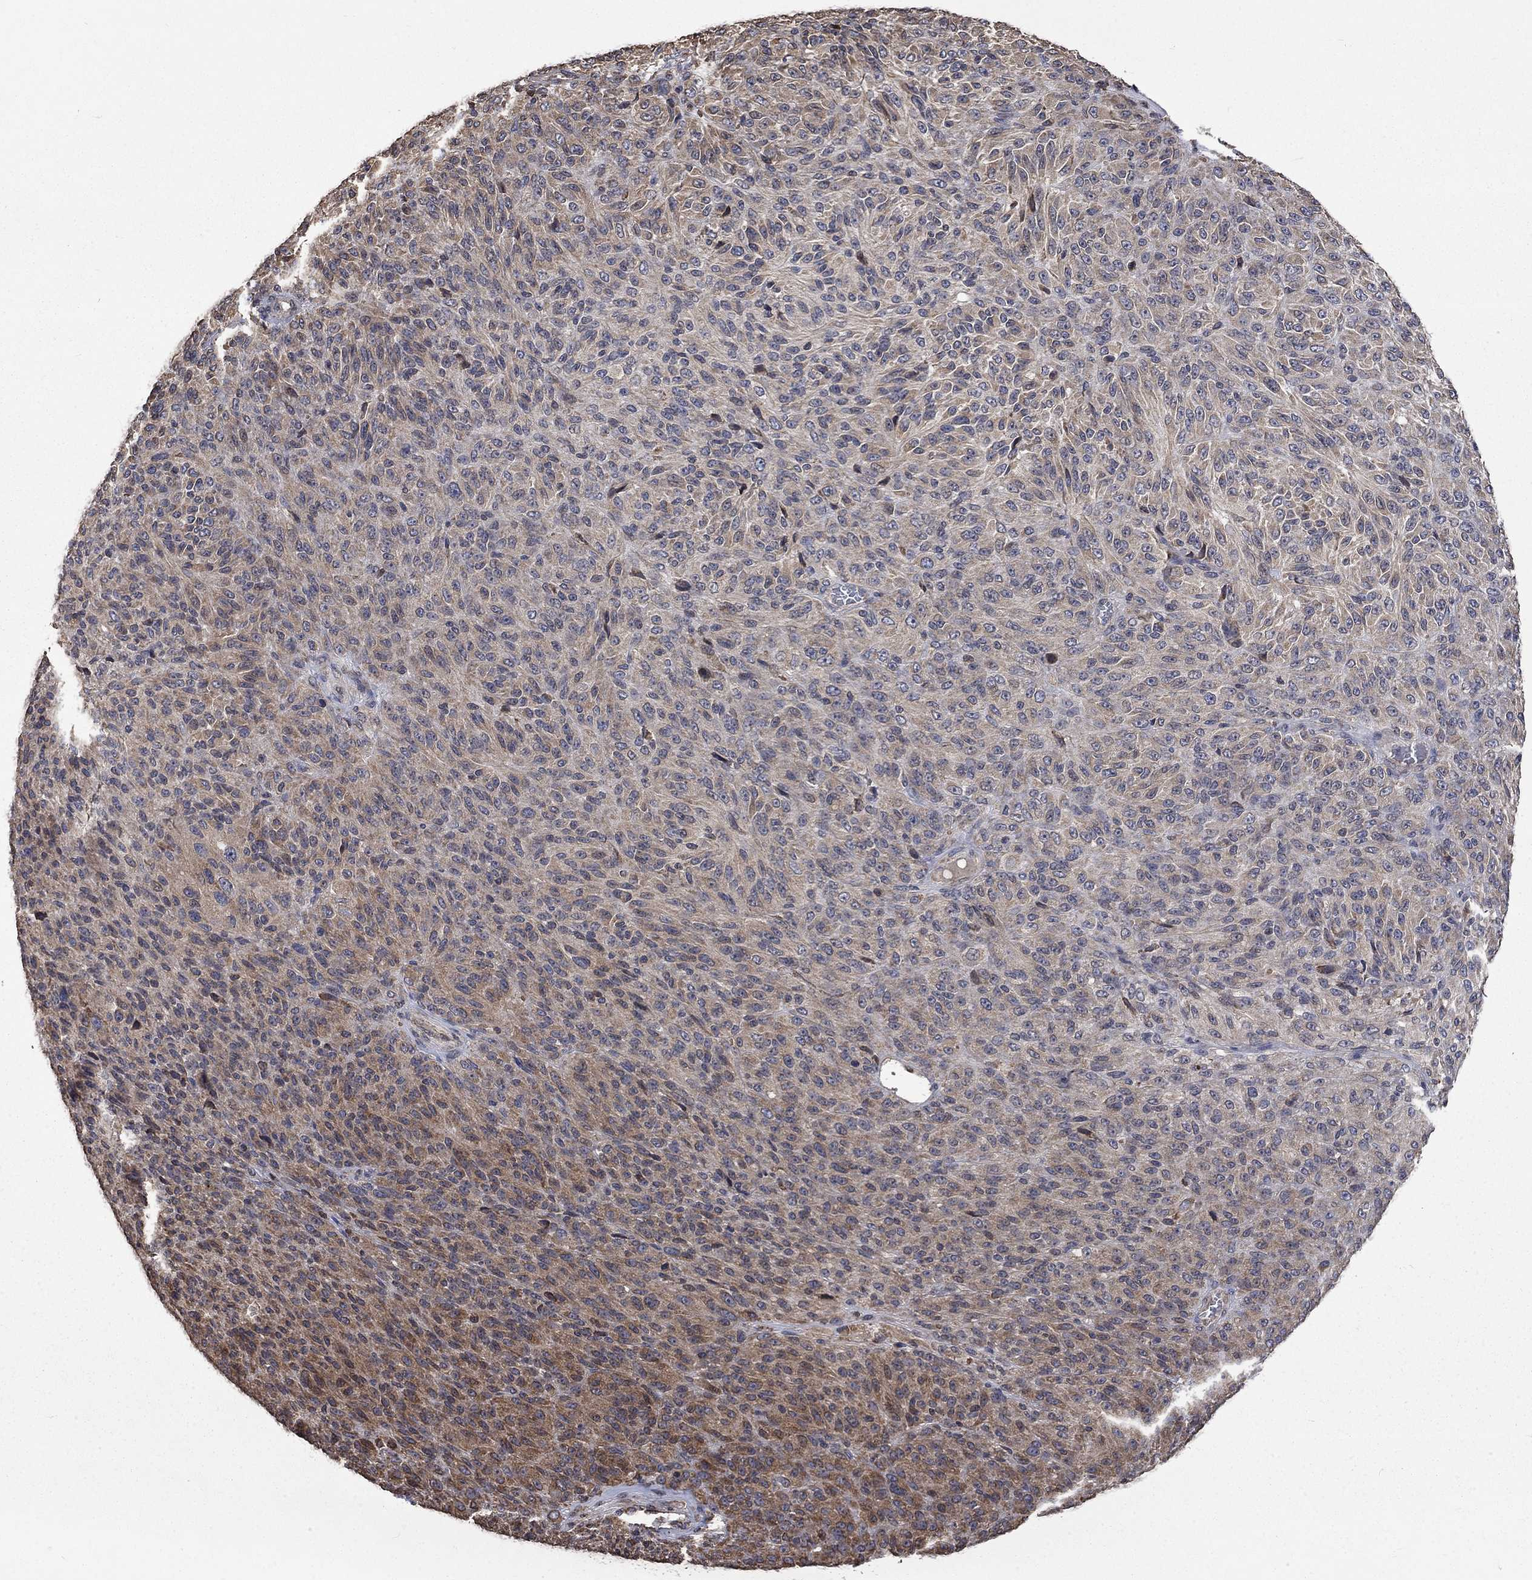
{"staining": {"intensity": "moderate", "quantity": "<25%", "location": "cytoplasmic/membranous"}, "tissue": "melanoma", "cell_type": "Tumor cells", "image_type": "cancer", "snomed": [{"axis": "morphology", "description": "Malignant melanoma, Metastatic site"}, {"axis": "topography", "description": "Brain"}], "caption": "This is an image of immunohistochemistry staining of melanoma, which shows moderate expression in the cytoplasmic/membranous of tumor cells.", "gene": "ESRRA", "patient": {"sex": "female", "age": 56}}